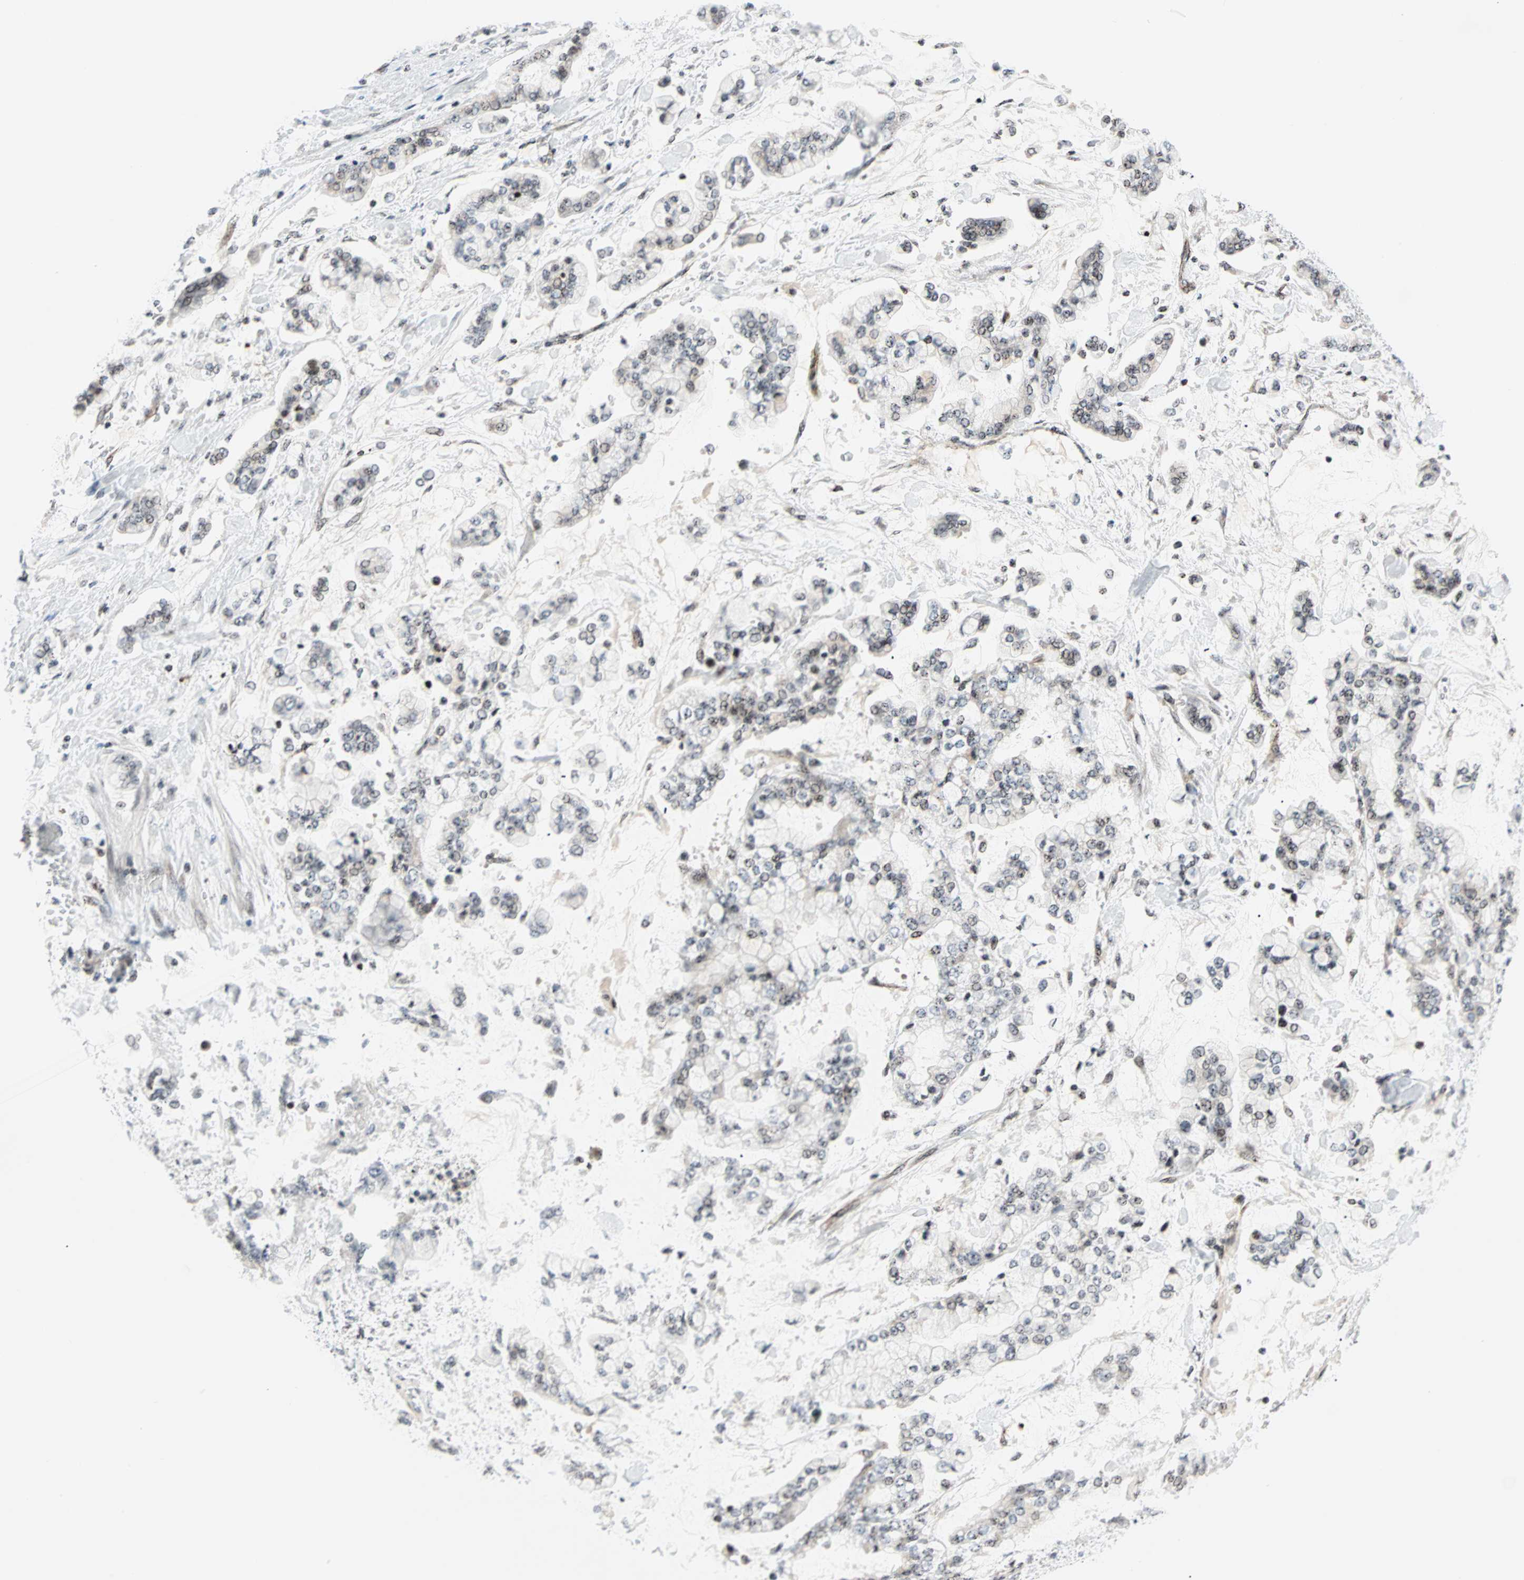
{"staining": {"intensity": "weak", "quantity": "25%-75%", "location": "nuclear"}, "tissue": "stomach cancer", "cell_type": "Tumor cells", "image_type": "cancer", "snomed": [{"axis": "morphology", "description": "Normal tissue, NOS"}, {"axis": "morphology", "description": "Adenocarcinoma, NOS"}, {"axis": "topography", "description": "Stomach, upper"}, {"axis": "topography", "description": "Stomach"}], "caption": "IHC image of stomach adenocarcinoma stained for a protein (brown), which shows low levels of weak nuclear expression in approximately 25%-75% of tumor cells.", "gene": "CENPA", "patient": {"sex": "male", "age": 76}}